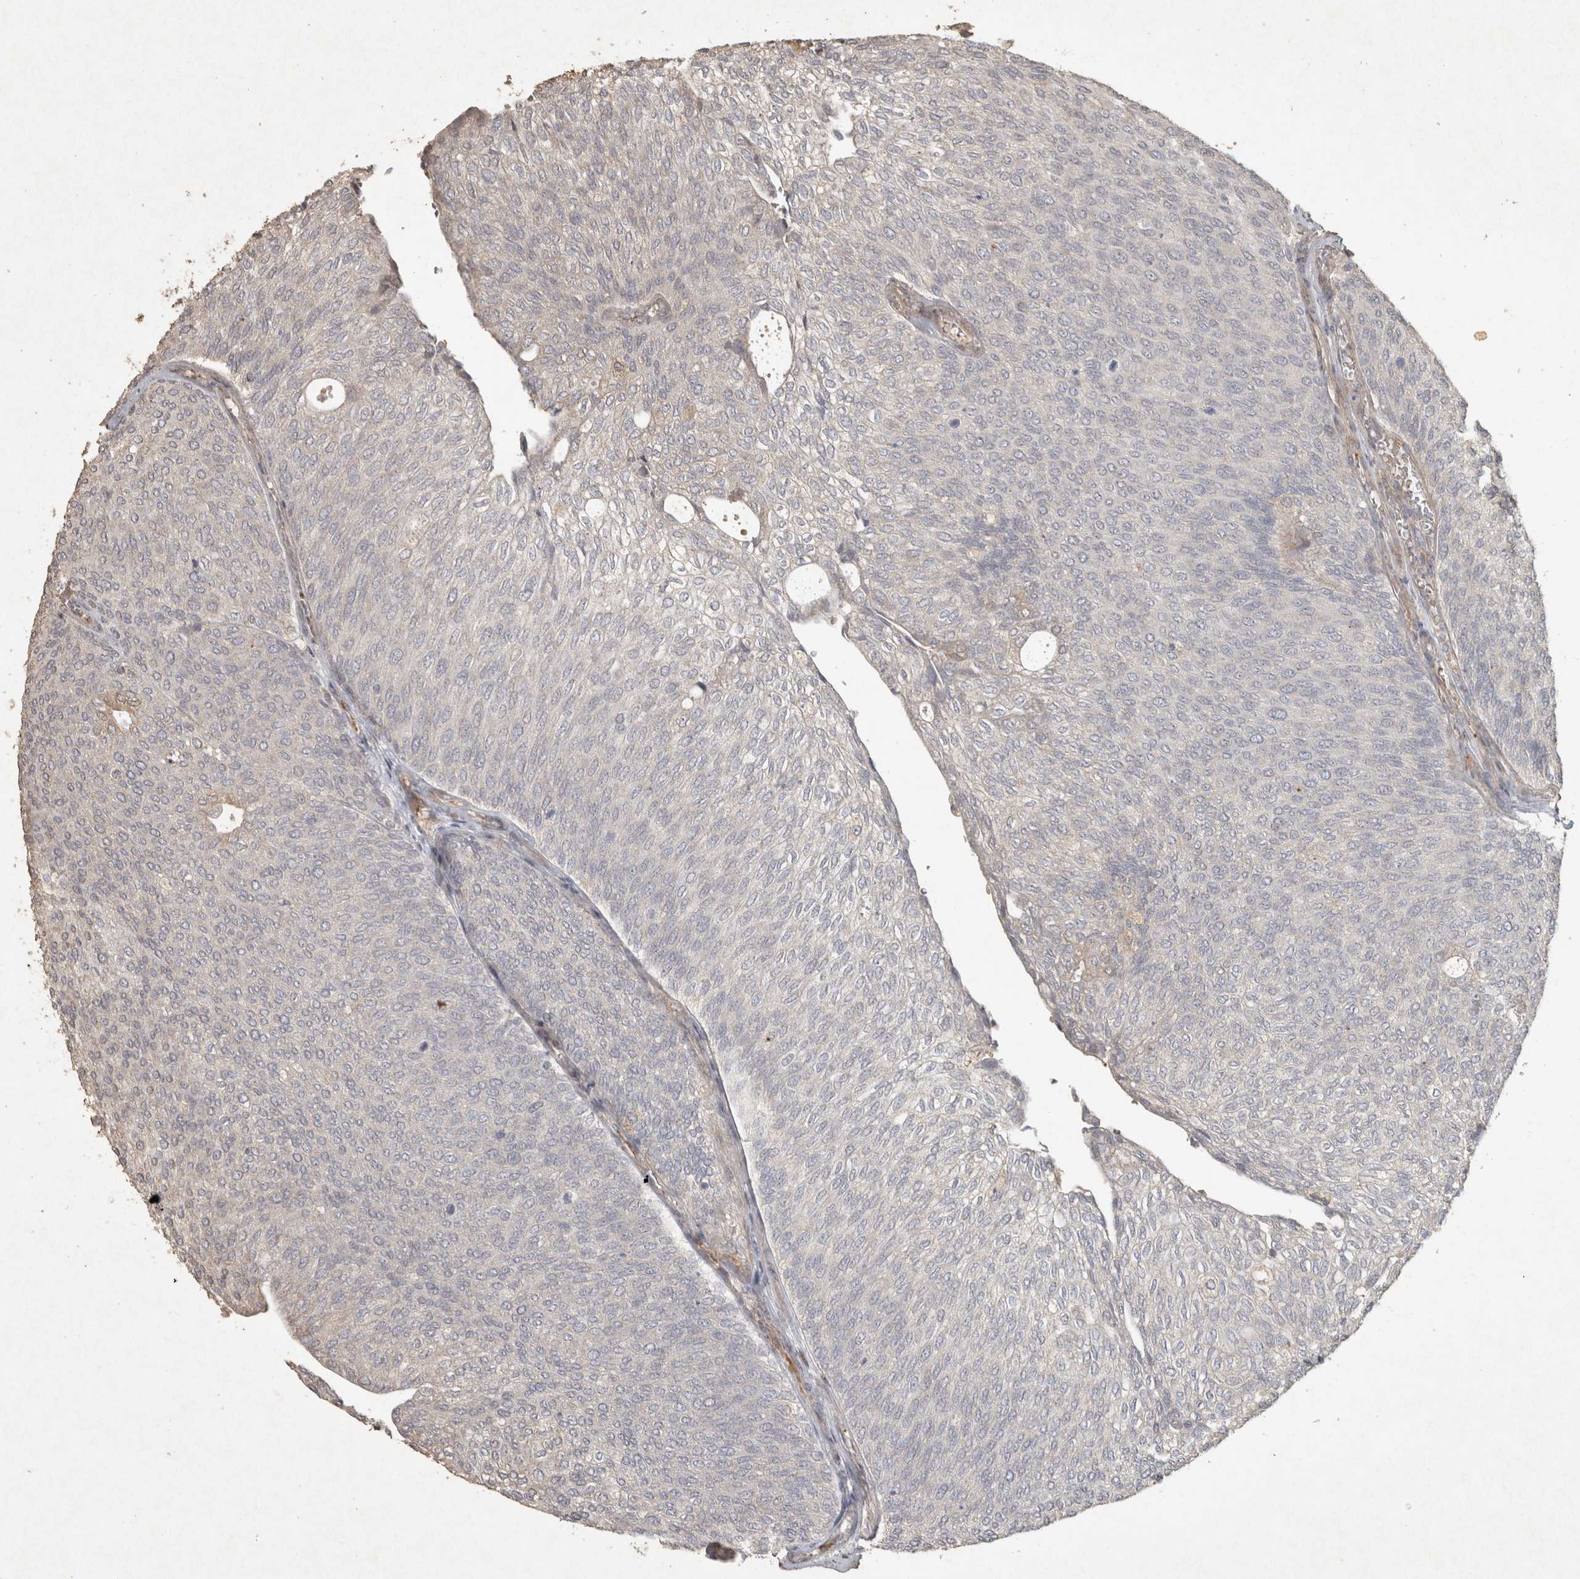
{"staining": {"intensity": "negative", "quantity": "none", "location": "none"}, "tissue": "urothelial cancer", "cell_type": "Tumor cells", "image_type": "cancer", "snomed": [{"axis": "morphology", "description": "Urothelial carcinoma, Low grade"}, {"axis": "topography", "description": "Urinary bladder"}], "caption": "Urothelial cancer stained for a protein using immunohistochemistry shows no staining tumor cells.", "gene": "OSTN", "patient": {"sex": "female", "age": 79}}